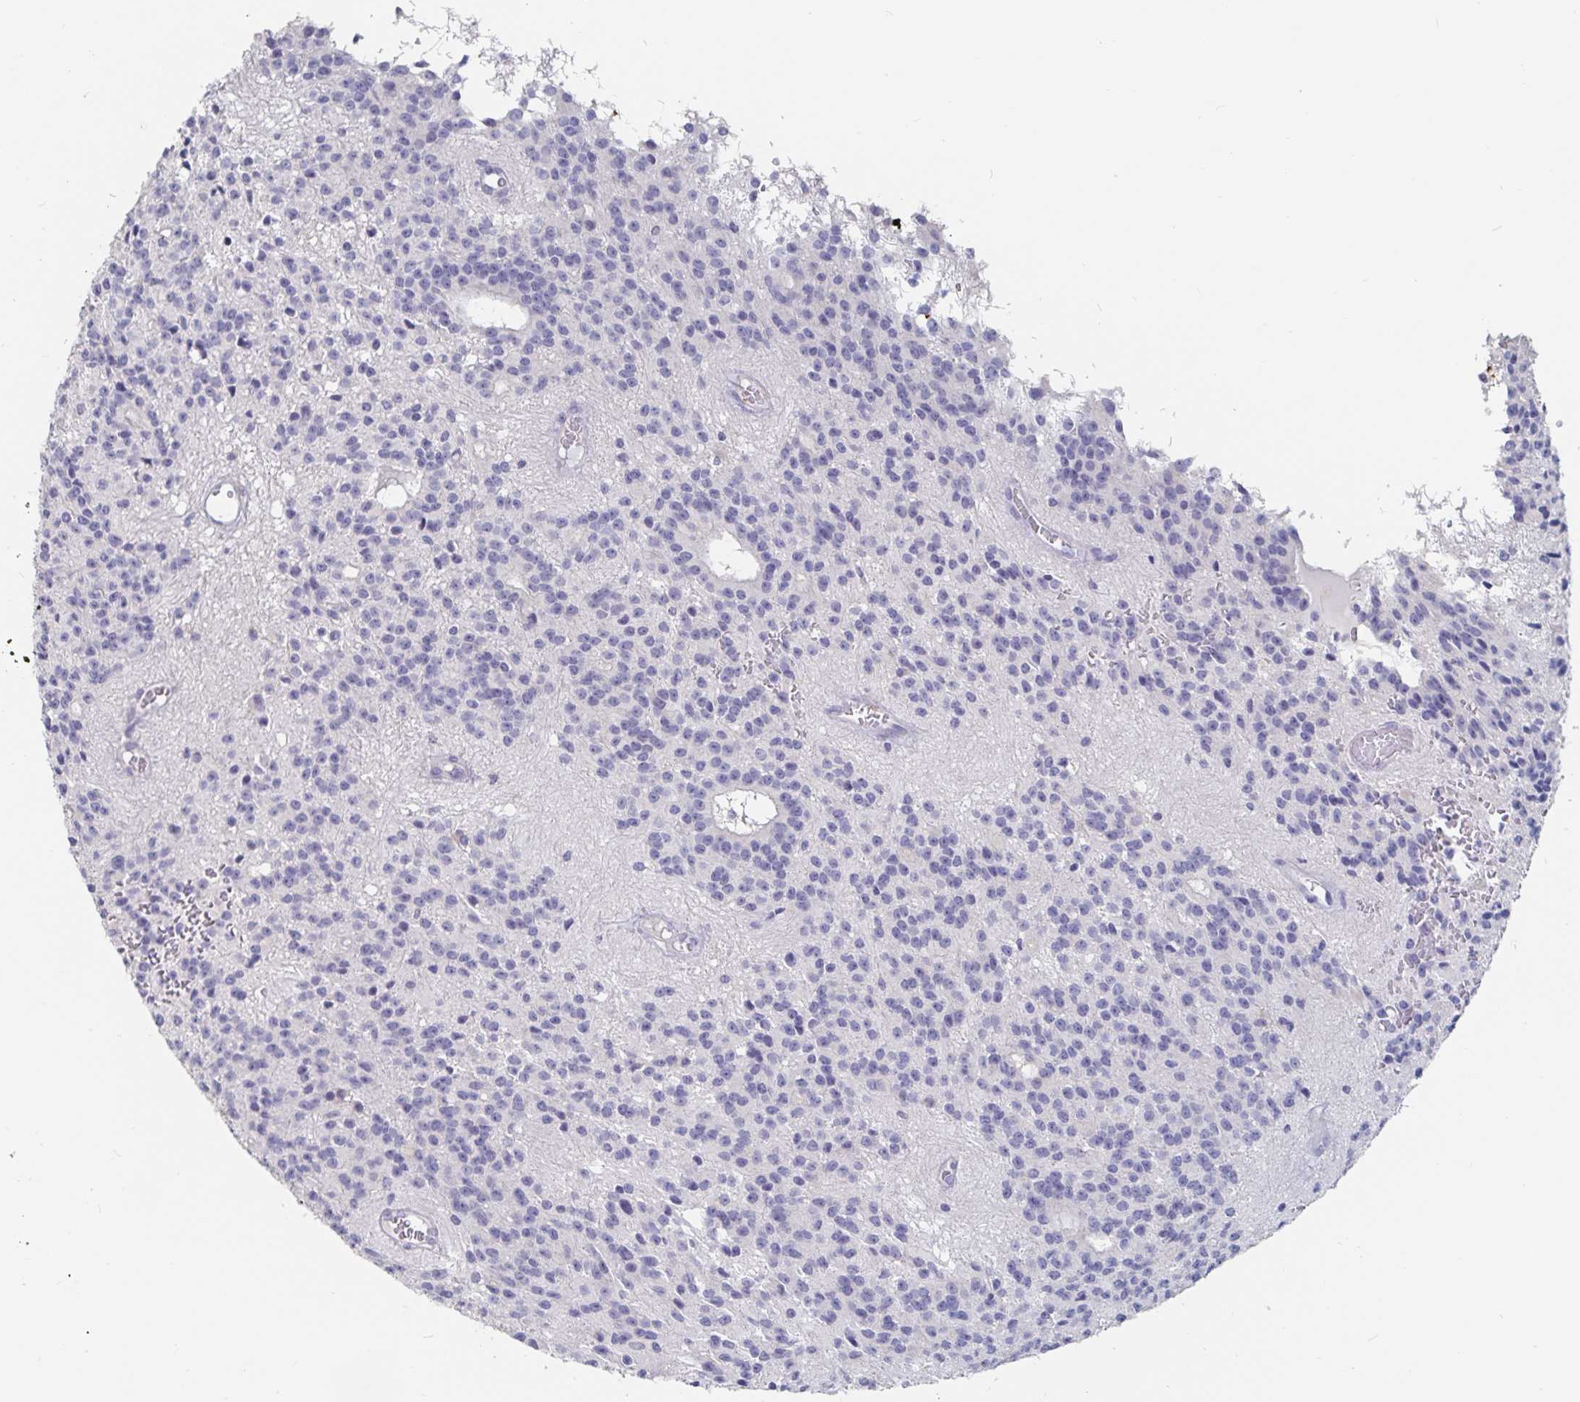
{"staining": {"intensity": "negative", "quantity": "none", "location": "none"}, "tissue": "glioma", "cell_type": "Tumor cells", "image_type": "cancer", "snomed": [{"axis": "morphology", "description": "Glioma, malignant, Low grade"}, {"axis": "topography", "description": "Brain"}], "caption": "The micrograph reveals no staining of tumor cells in malignant glioma (low-grade).", "gene": "SPPL3", "patient": {"sex": "male", "age": 31}}